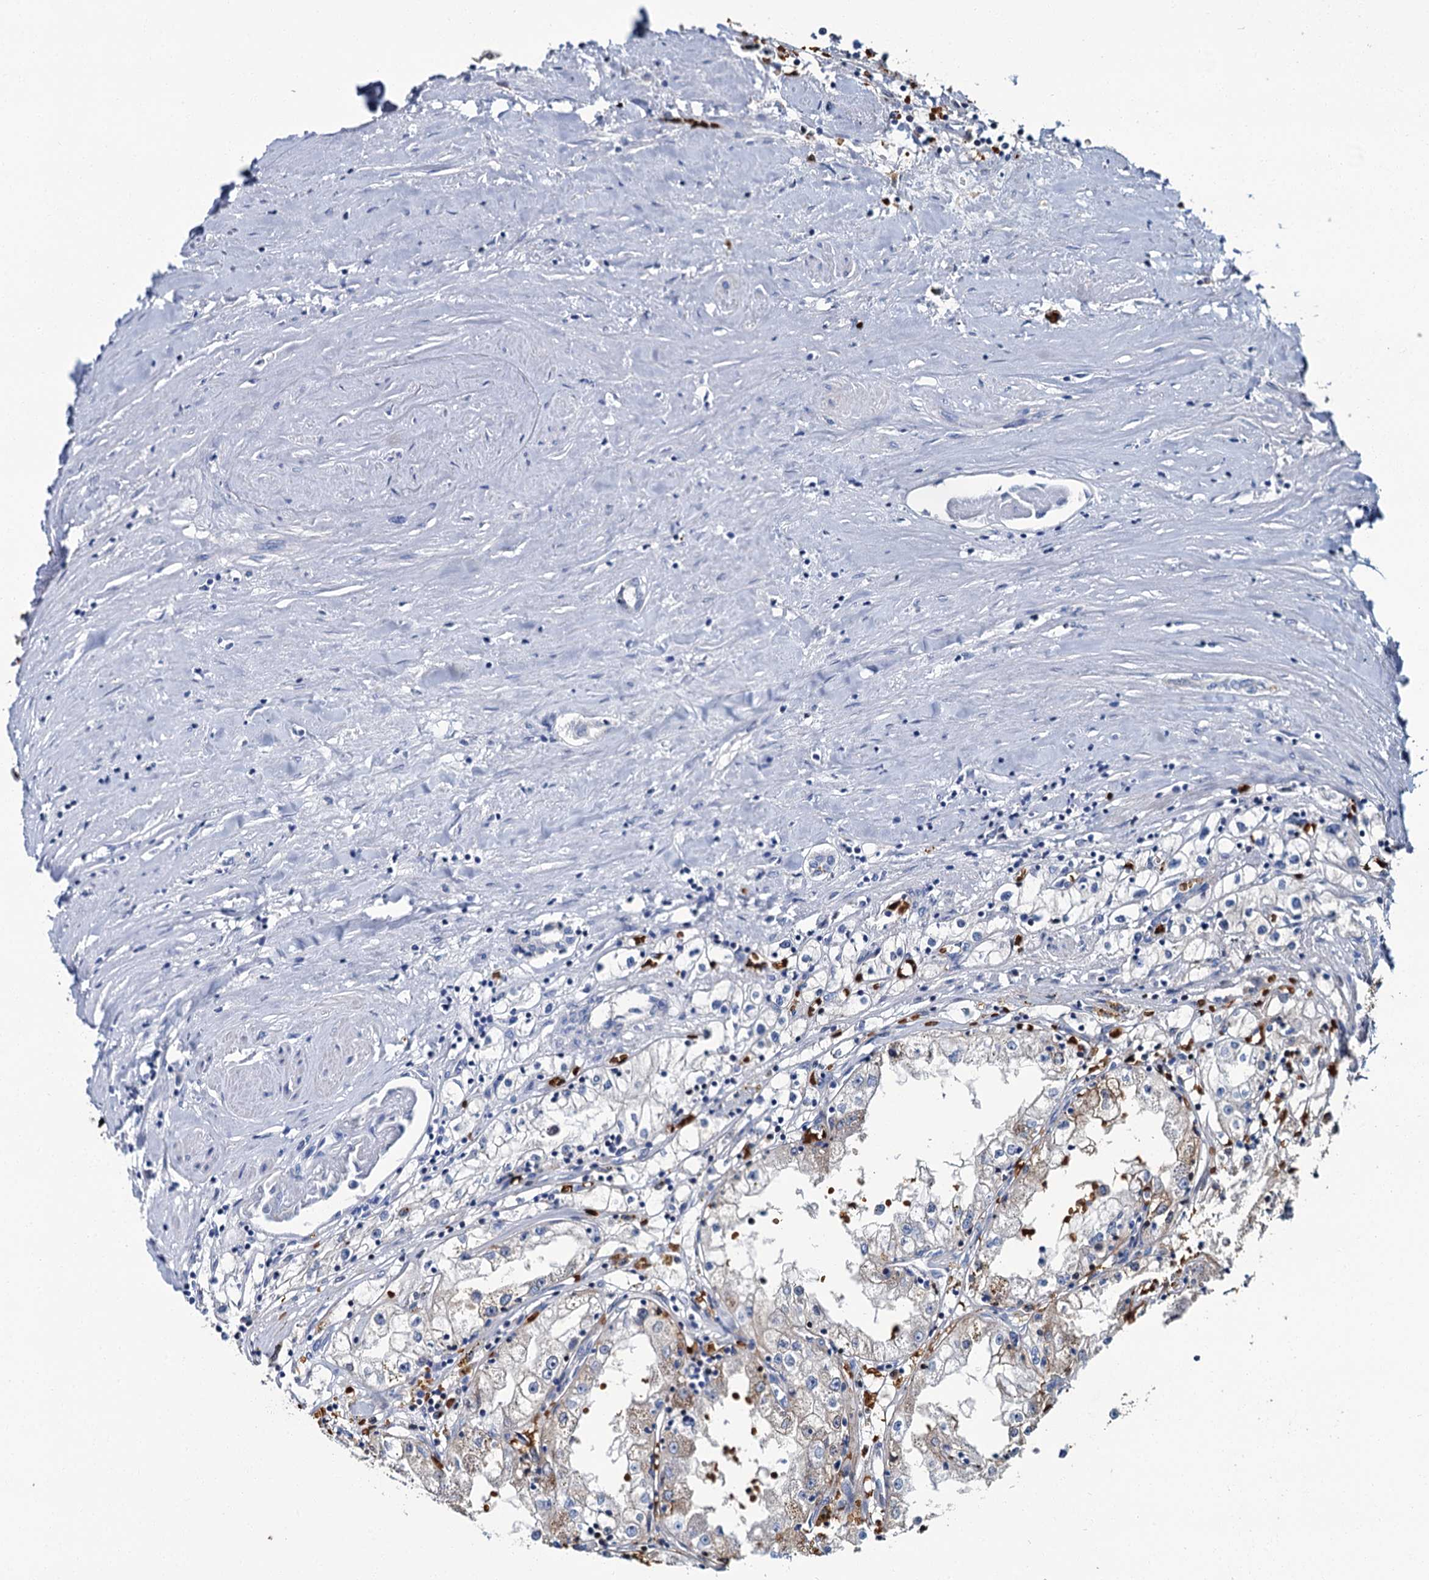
{"staining": {"intensity": "weak", "quantity": "<25%", "location": "cytoplasmic/membranous"}, "tissue": "renal cancer", "cell_type": "Tumor cells", "image_type": "cancer", "snomed": [{"axis": "morphology", "description": "Adenocarcinoma, NOS"}, {"axis": "topography", "description": "Kidney"}], "caption": "High magnification brightfield microscopy of renal adenocarcinoma stained with DAB (brown) and counterstained with hematoxylin (blue): tumor cells show no significant positivity.", "gene": "ATG2A", "patient": {"sex": "male", "age": 56}}